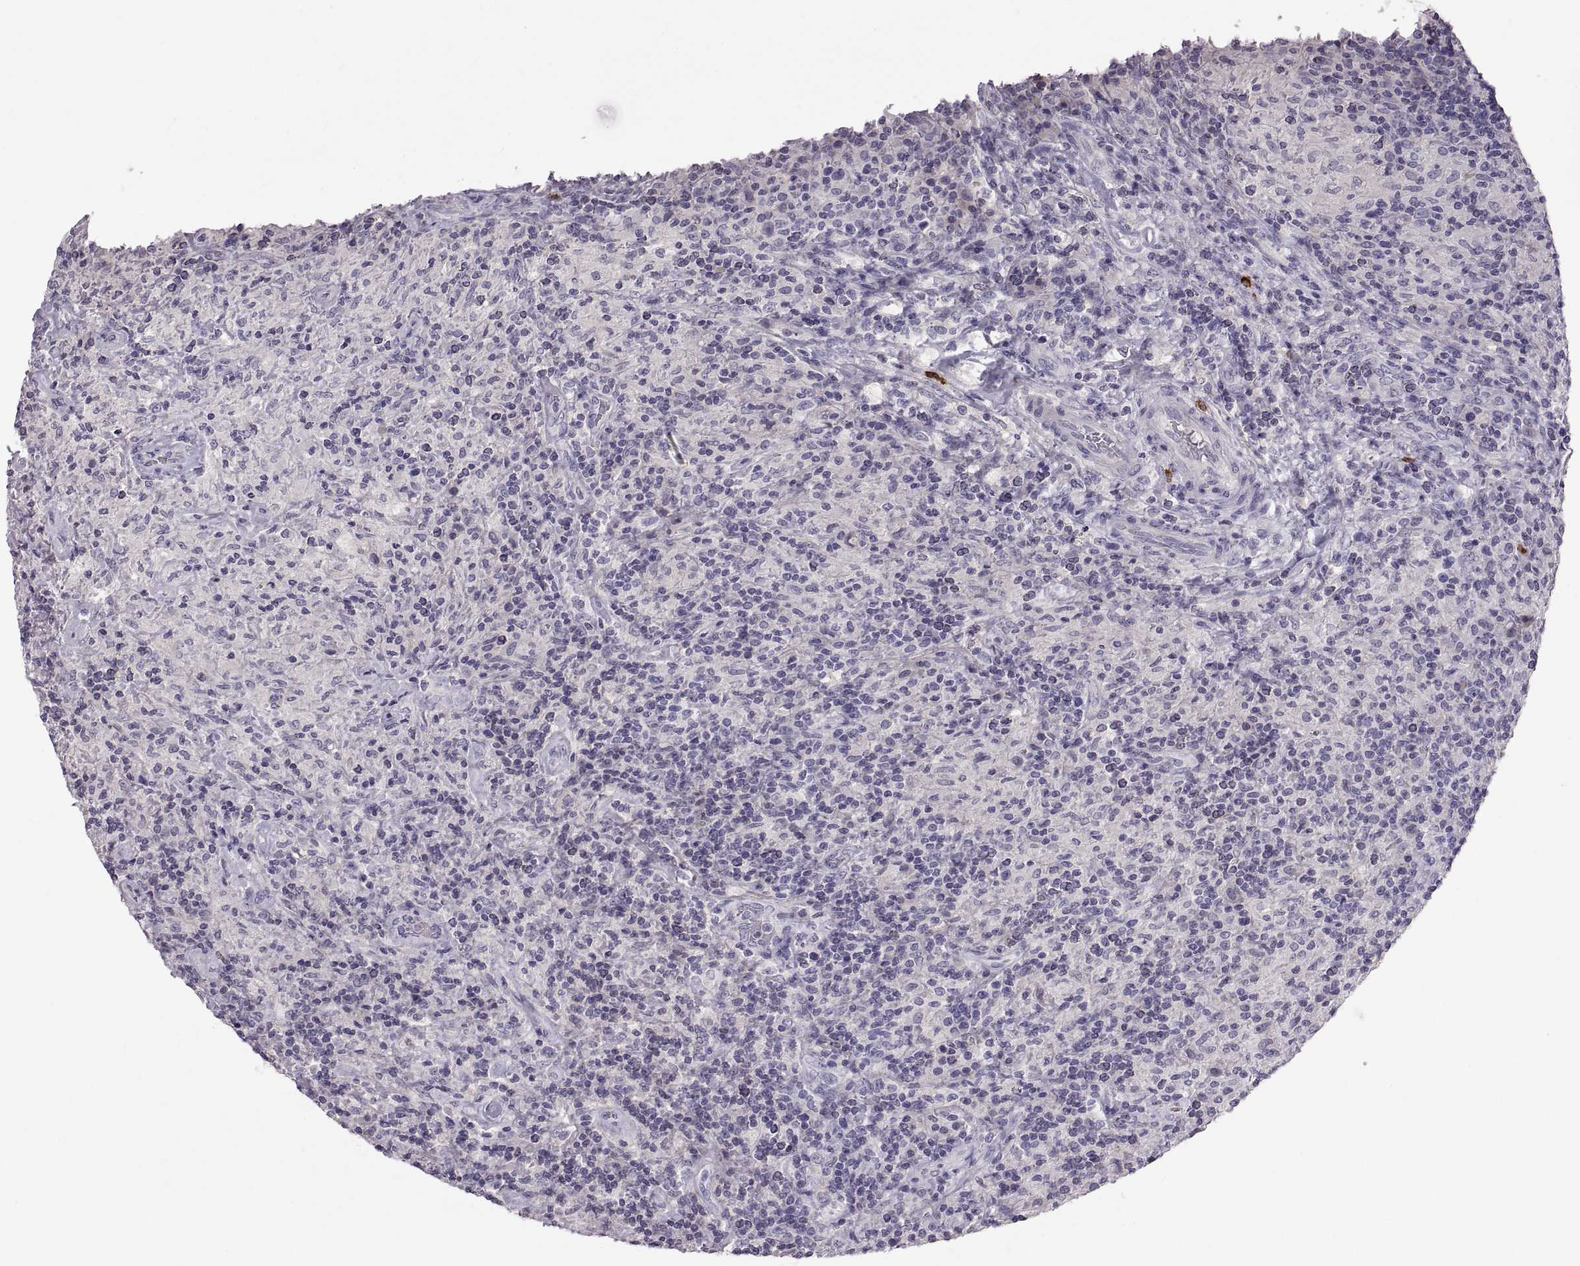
{"staining": {"intensity": "negative", "quantity": "none", "location": "none"}, "tissue": "lymphoma", "cell_type": "Tumor cells", "image_type": "cancer", "snomed": [{"axis": "morphology", "description": "Hodgkin's disease, NOS"}, {"axis": "topography", "description": "Lymph node"}], "caption": "DAB immunohistochemical staining of human lymphoma demonstrates no significant expression in tumor cells.", "gene": "WFDC8", "patient": {"sex": "male", "age": 70}}